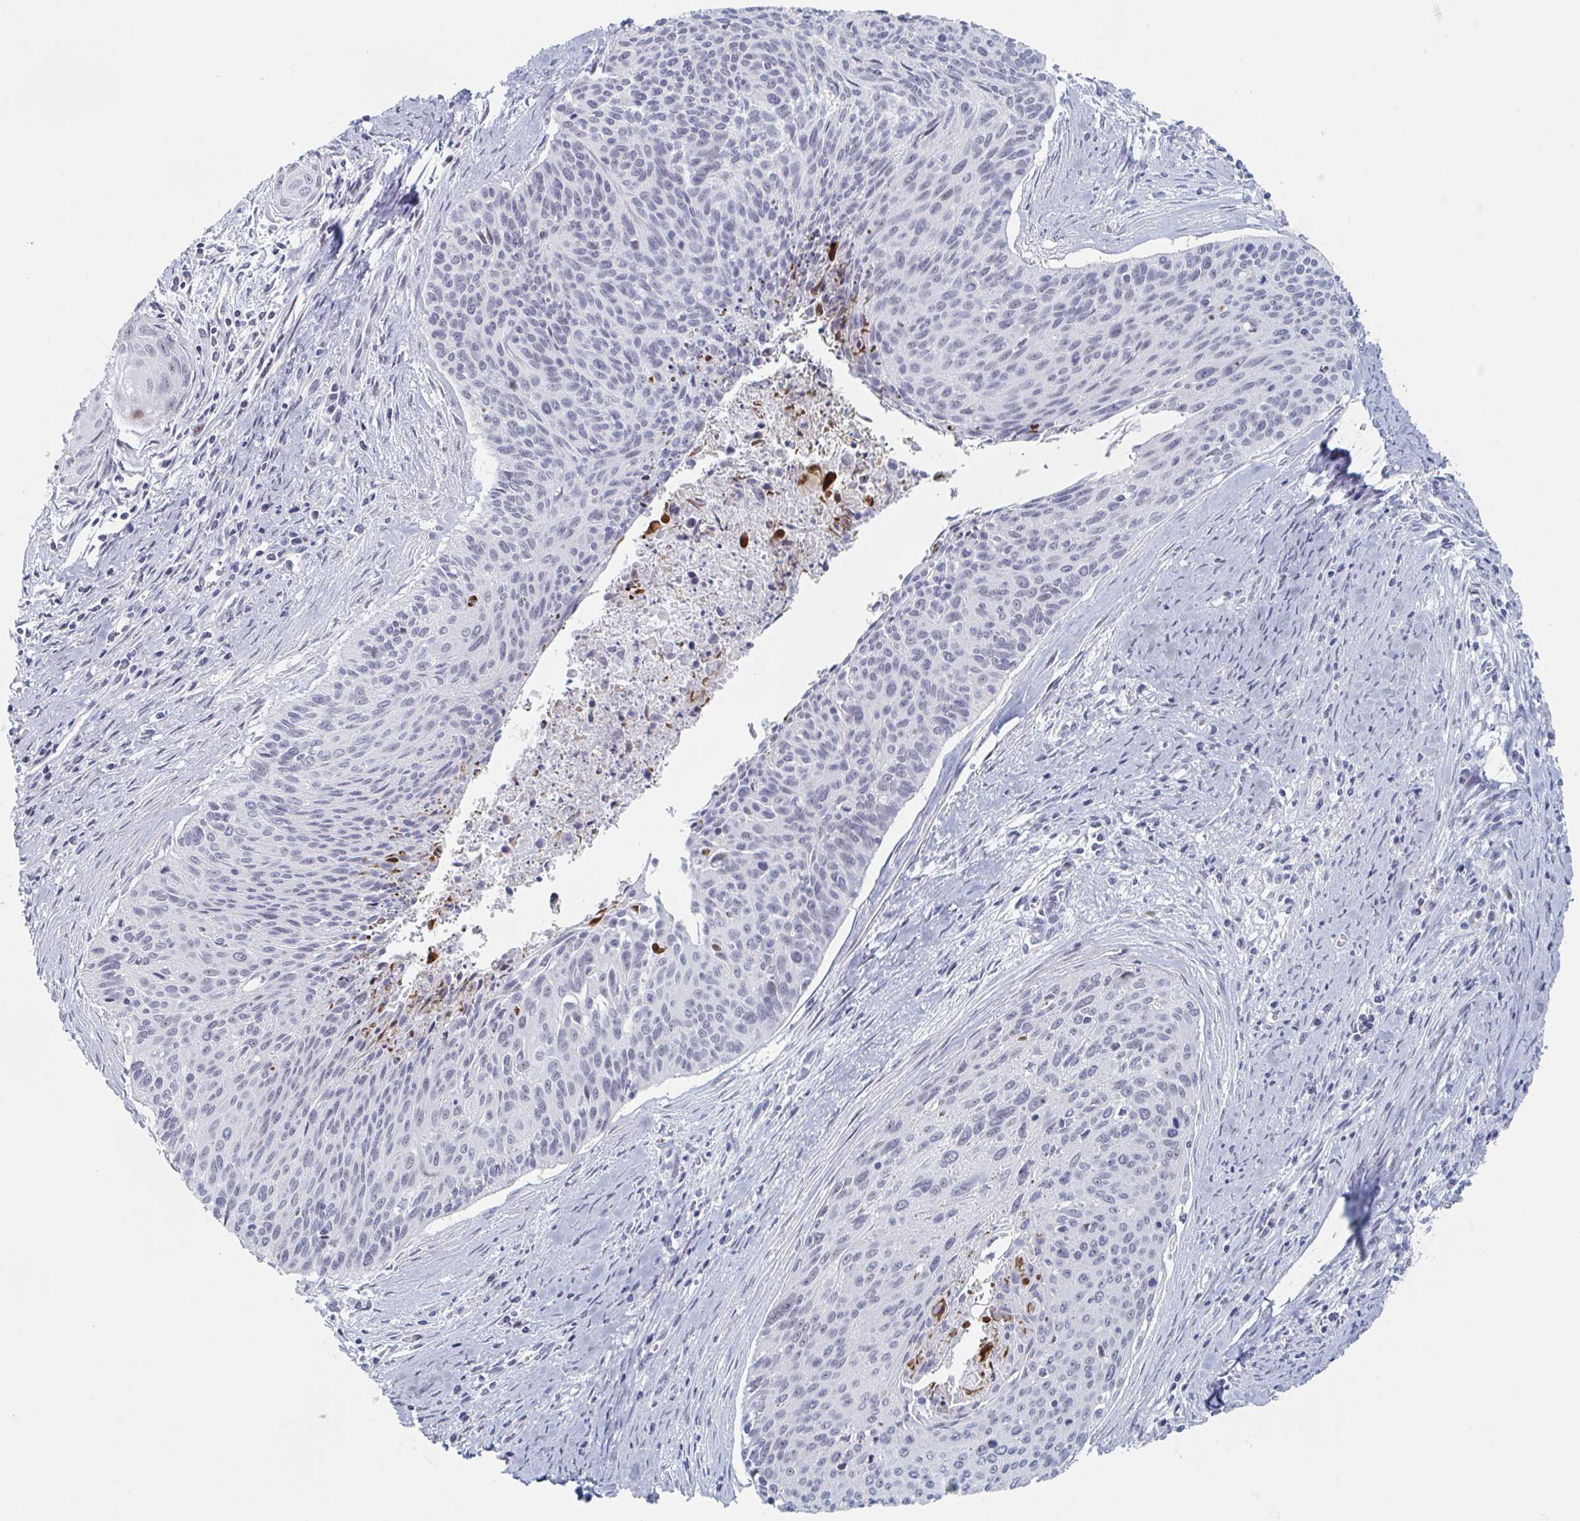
{"staining": {"intensity": "negative", "quantity": "none", "location": "none"}, "tissue": "cervical cancer", "cell_type": "Tumor cells", "image_type": "cancer", "snomed": [{"axis": "morphology", "description": "Squamous cell carcinoma, NOS"}, {"axis": "topography", "description": "Cervix"}], "caption": "There is no significant staining in tumor cells of cervical cancer (squamous cell carcinoma).", "gene": "NR1H2", "patient": {"sex": "female", "age": 55}}